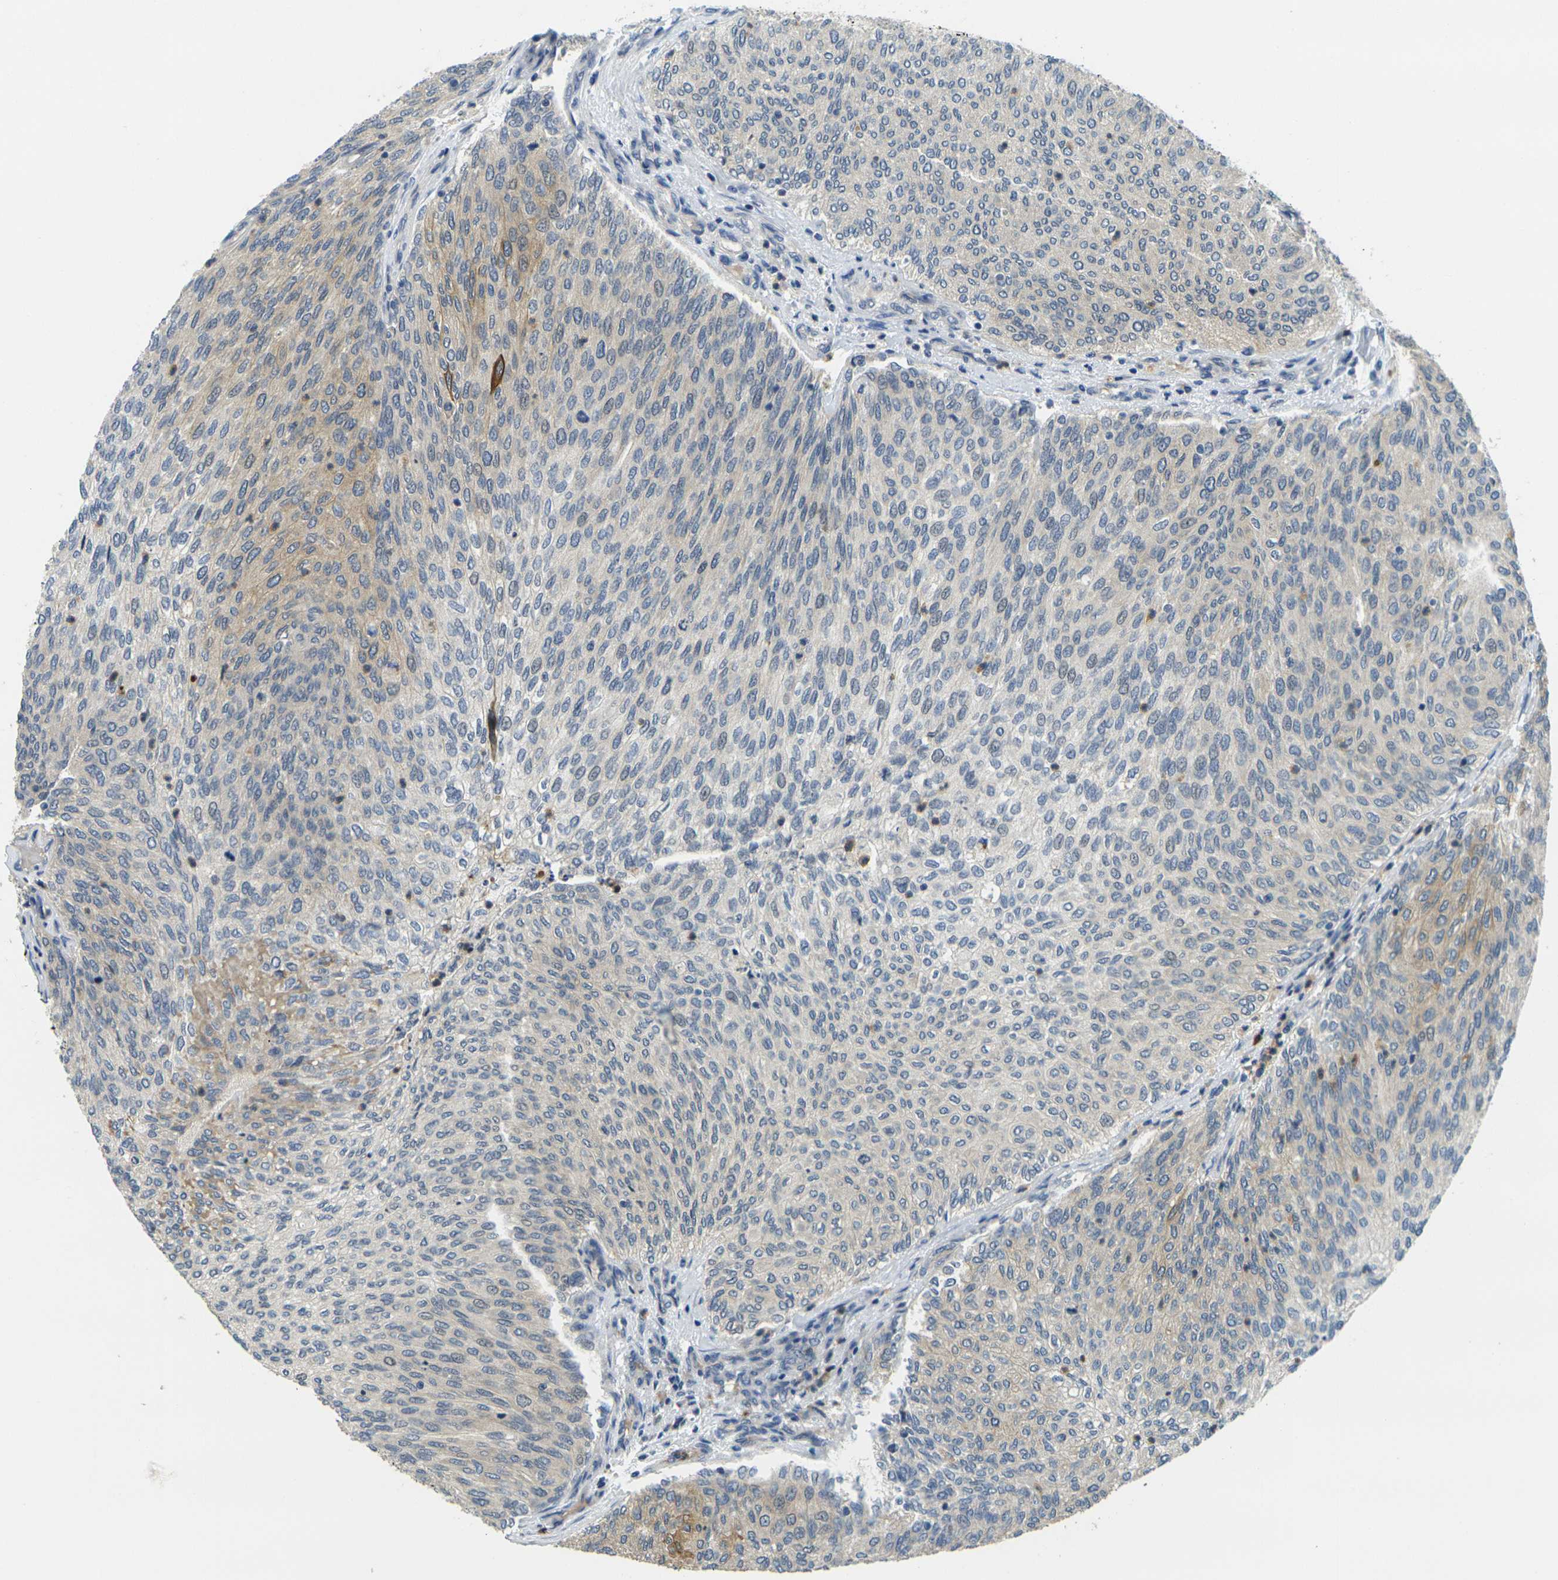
{"staining": {"intensity": "moderate", "quantity": "<25%", "location": "cytoplasmic/membranous"}, "tissue": "urothelial cancer", "cell_type": "Tumor cells", "image_type": "cancer", "snomed": [{"axis": "morphology", "description": "Urothelial carcinoma, Low grade"}, {"axis": "topography", "description": "Urinary bladder"}], "caption": "Immunohistochemical staining of low-grade urothelial carcinoma displays low levels of moderate cytoplasmic/membranous protein expression in about <25% of tumor cells.", "gene": "MINAR2", "patient": {"sex": "female", "age": 79}}